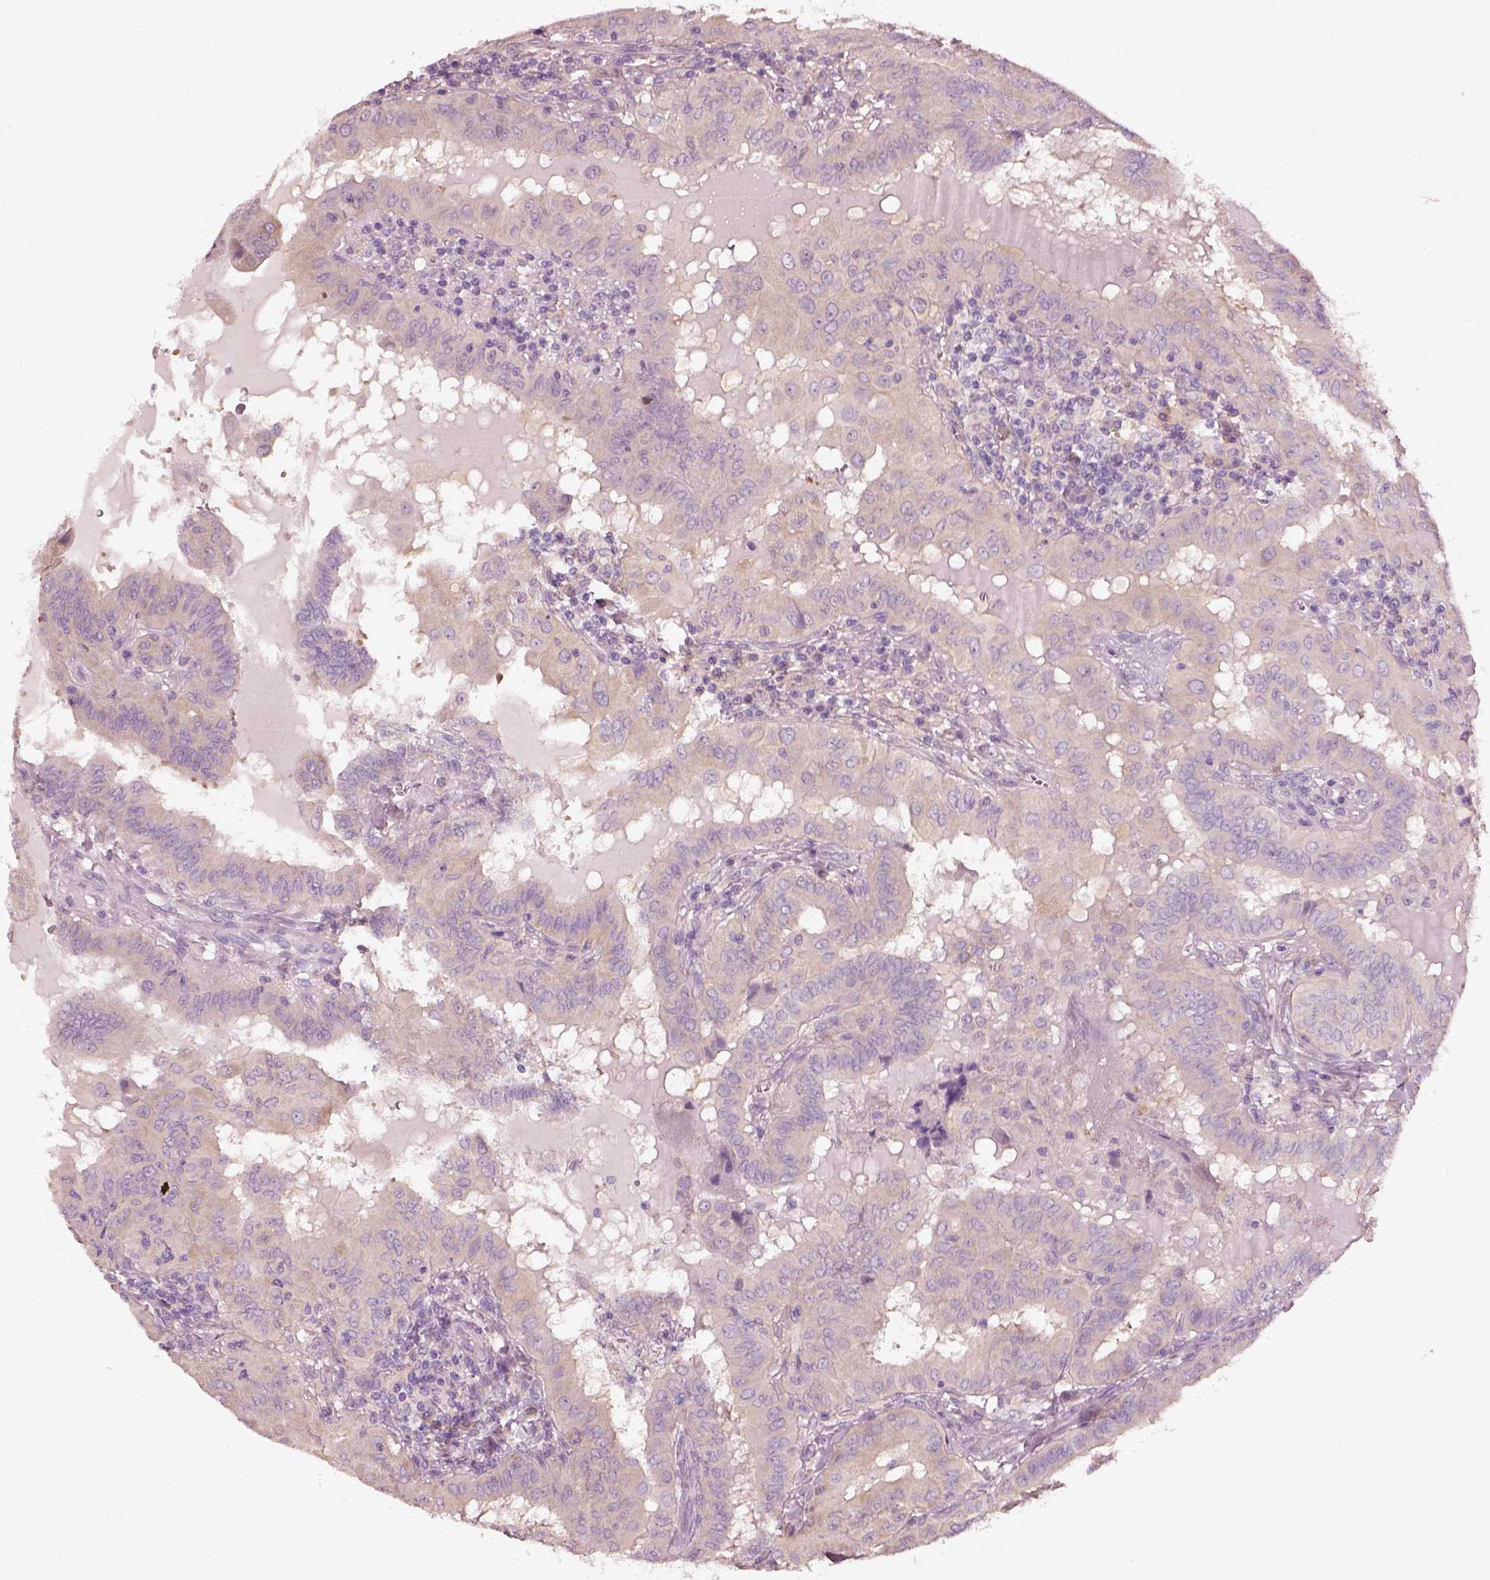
{"staining": {"intensity": "negative", "quantity": "none", "location": "none"}, "tissue": "thyroid cancer", "cell_type": "Tumor cells", "image_type": "cancer", "snomed": [{"axis": "morphology", "description": "Papillary adenocarcinoma, NOS"}, {"axis": "topography", "description": "Thyroid gland"}], "caption": "Thyroid cancer (papillary adenocarcinoma) was stained to show a protein in brown. There is no significant staining in tumor cells.", "gene": "ELSPBP1", "patient": {"sex": "female", "age": 37}}